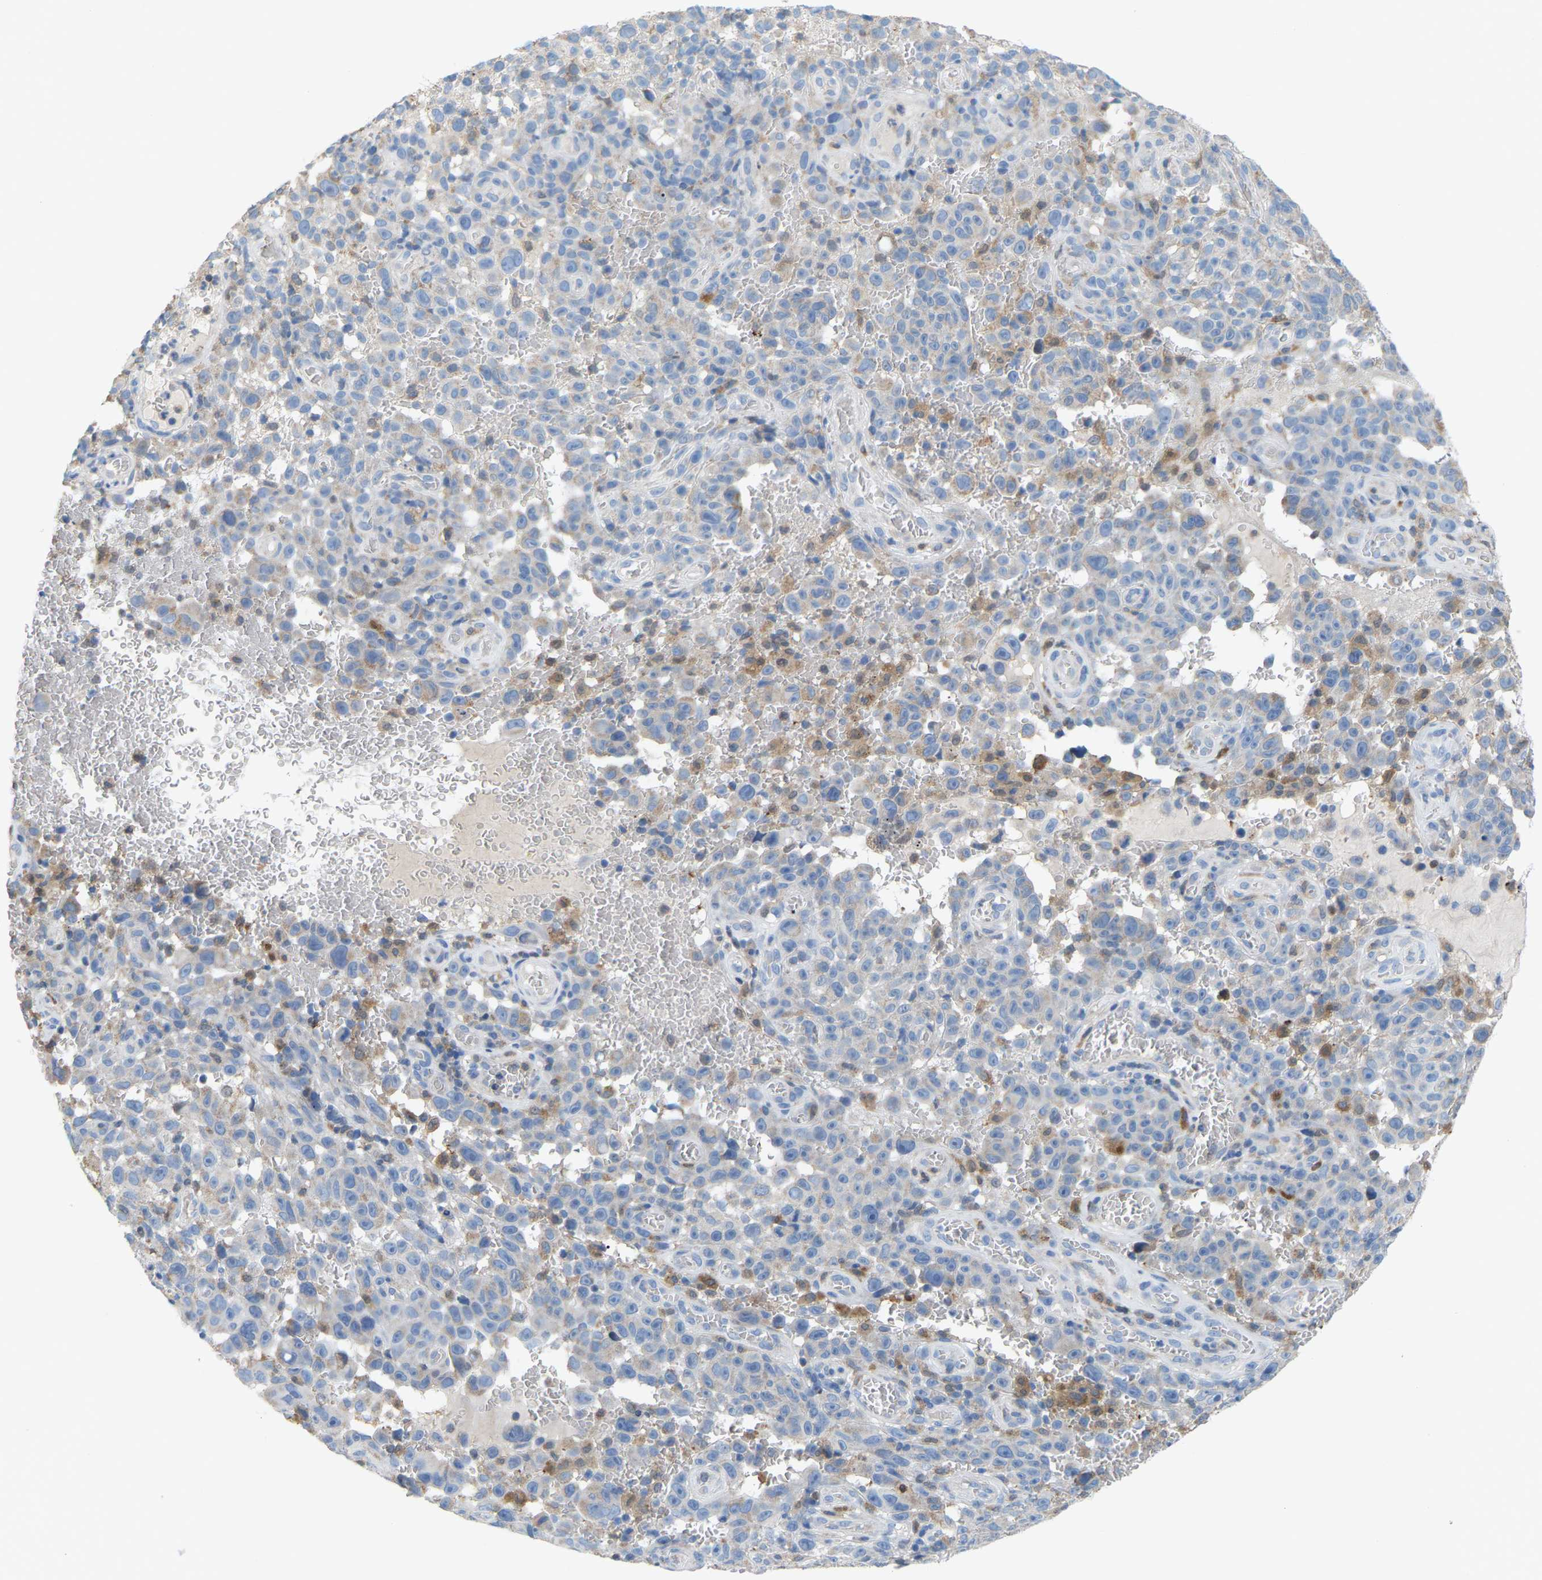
{"staining": {"intensity": "negative", "quantity": "none", "location": "none"}, "tissue": "melanoma", "cell_type": "Tumor cells", "image_type": "cancer", "snomed": [{"axis": "morphology", "description": "Malignant melanoma, NOS"}, {"axis": "topography", "description": "Skin"}], "caption": "Tumor cells are negative for protein expression in human melanoma.", "gene": "CROT", "patient": {"sex": "female", "age": 82}}